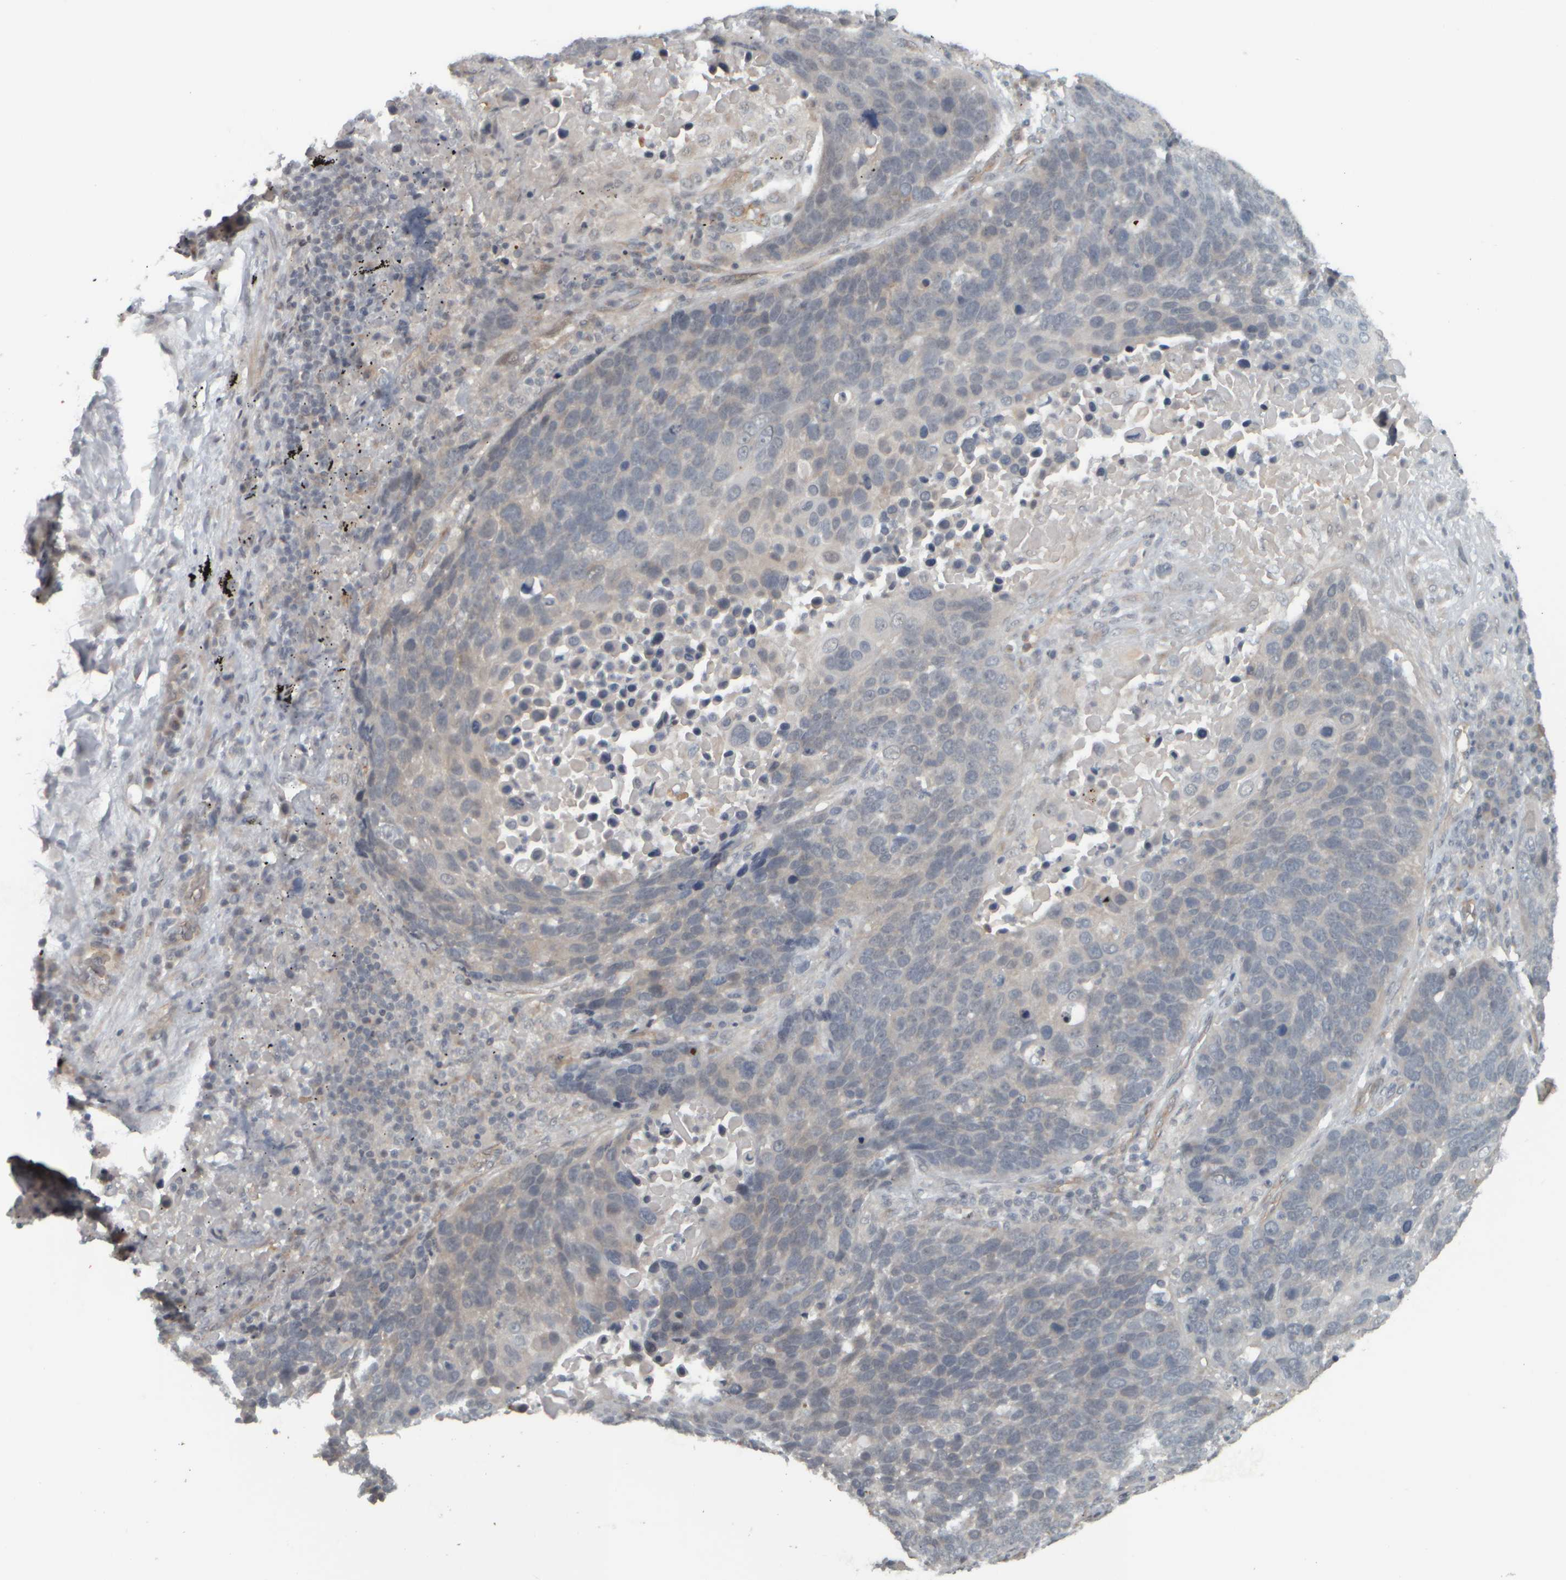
{"staining": {"intensity": "negative", "quantity": "none", "location": "none"}, "tissue": "lung cancer", "cell_type": "Tumor cells", "image_type": "cancer", "snomed": [{"axis": "morphology", "description": "Squamous cell carcinoma, NOS"}, {"axis": "topography", "description": "Lung"}], "caption": "An immunohistochemistry image of lung squamous cell carcinoma is shown. There is no staining in tumor cells of lung squamous cell carcinoma. Brightfield microscopy of immunohistochemistry (IHC) stained with DAB (3,3'-diaminobenzidine) (brown) and hematoxylin (blue), captured at high magnification.", "gene": "NAPG", "patient": {"sex": "male", "age": 66}}